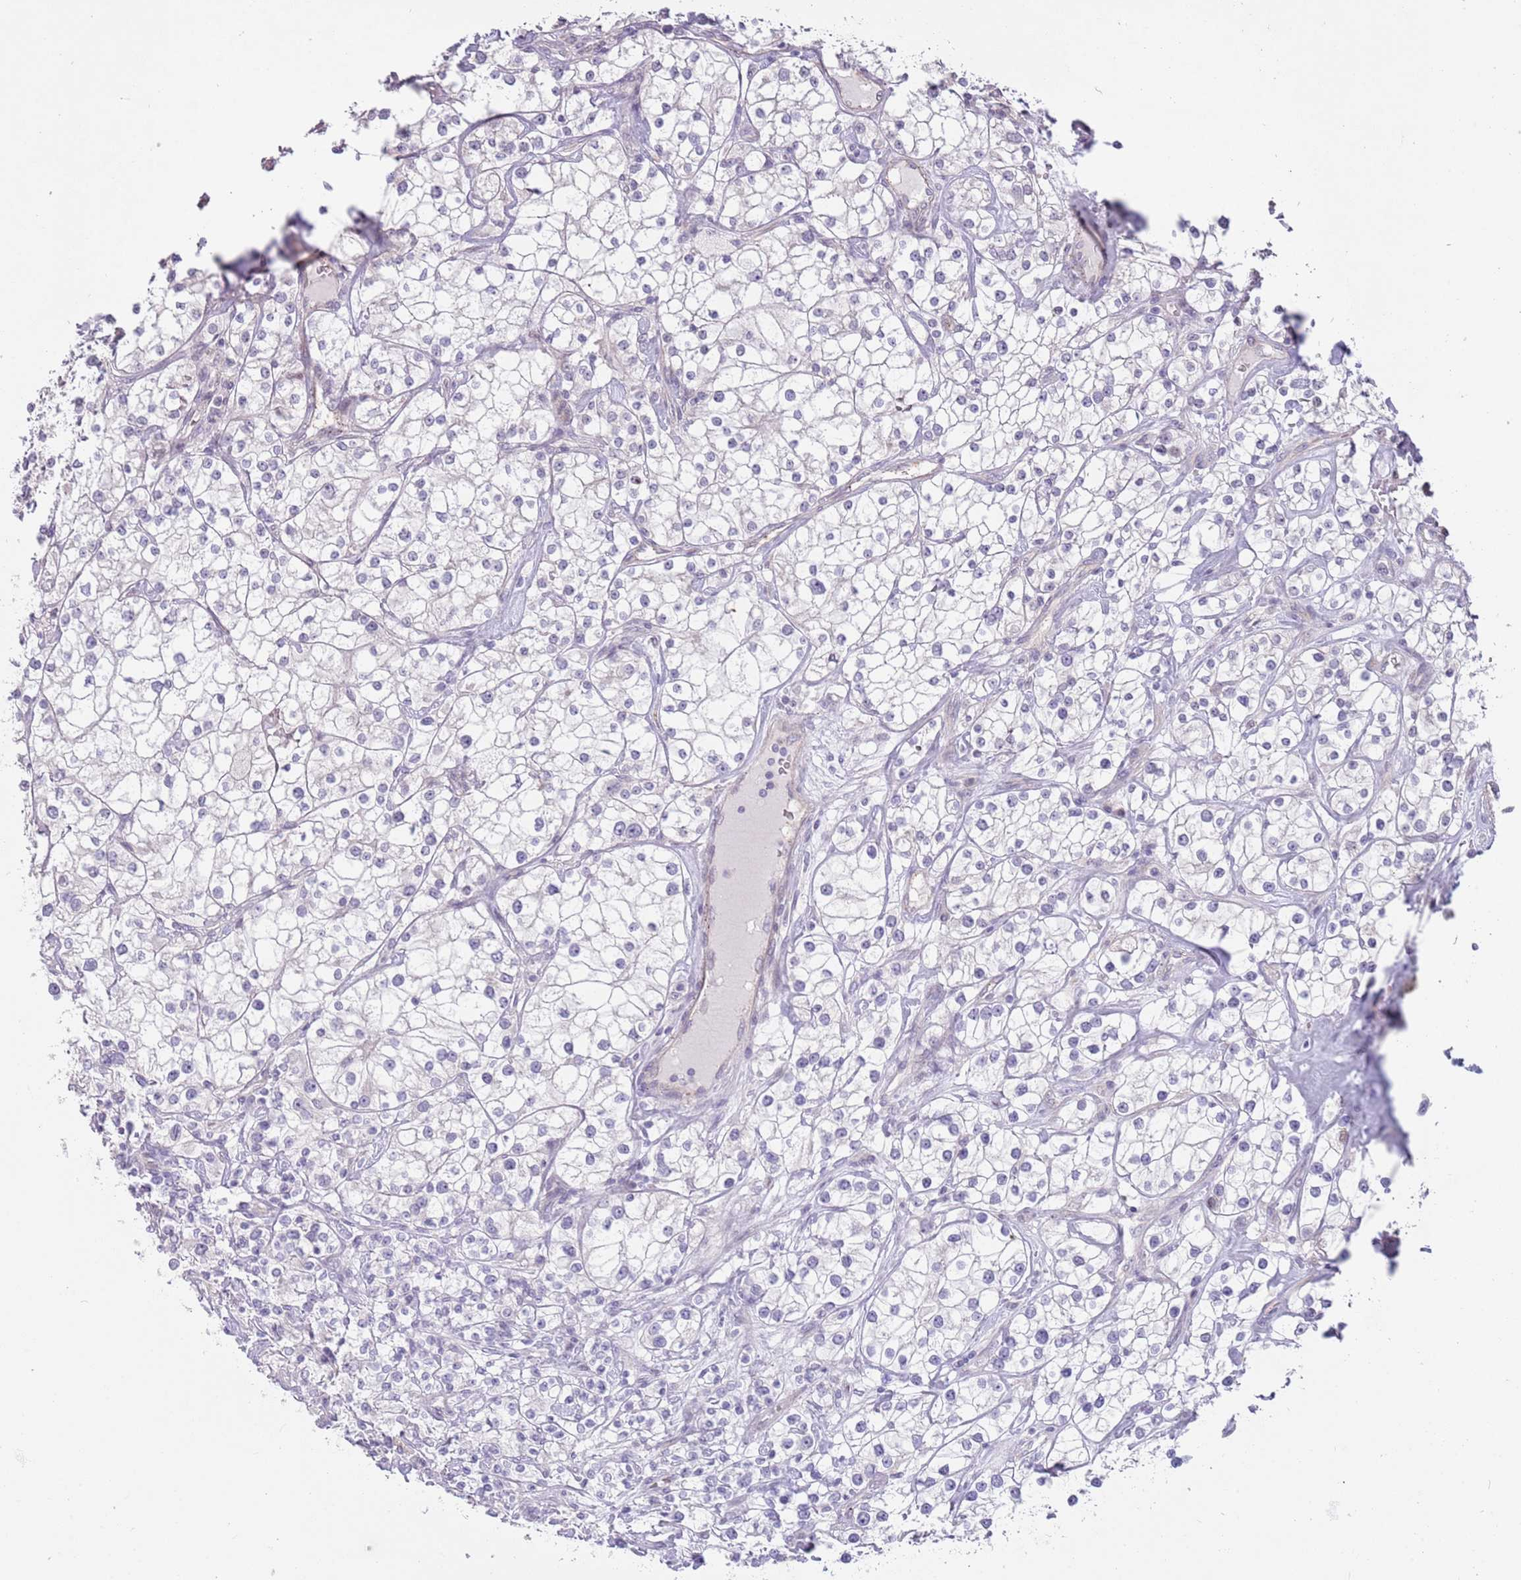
{"staining": {"intensity": "negative", "quantity": "none", "location": "none"}, "tissue": "renal cancer", "cell_type": "Tumor cells", "image_type": "cancer", "snomed": [{"axis": "morphology", "description": "Adenocarcinoma, NOS"}, {"axis": "topography", "description": "Kidney"}], "caption": "DAB immunohistochemical staining of renal cancer (adenocarcinoma) exhibits no significant staining in tumor cells.", "gene": "LDHD", "patient": {"sex": "male", "age": 77}}